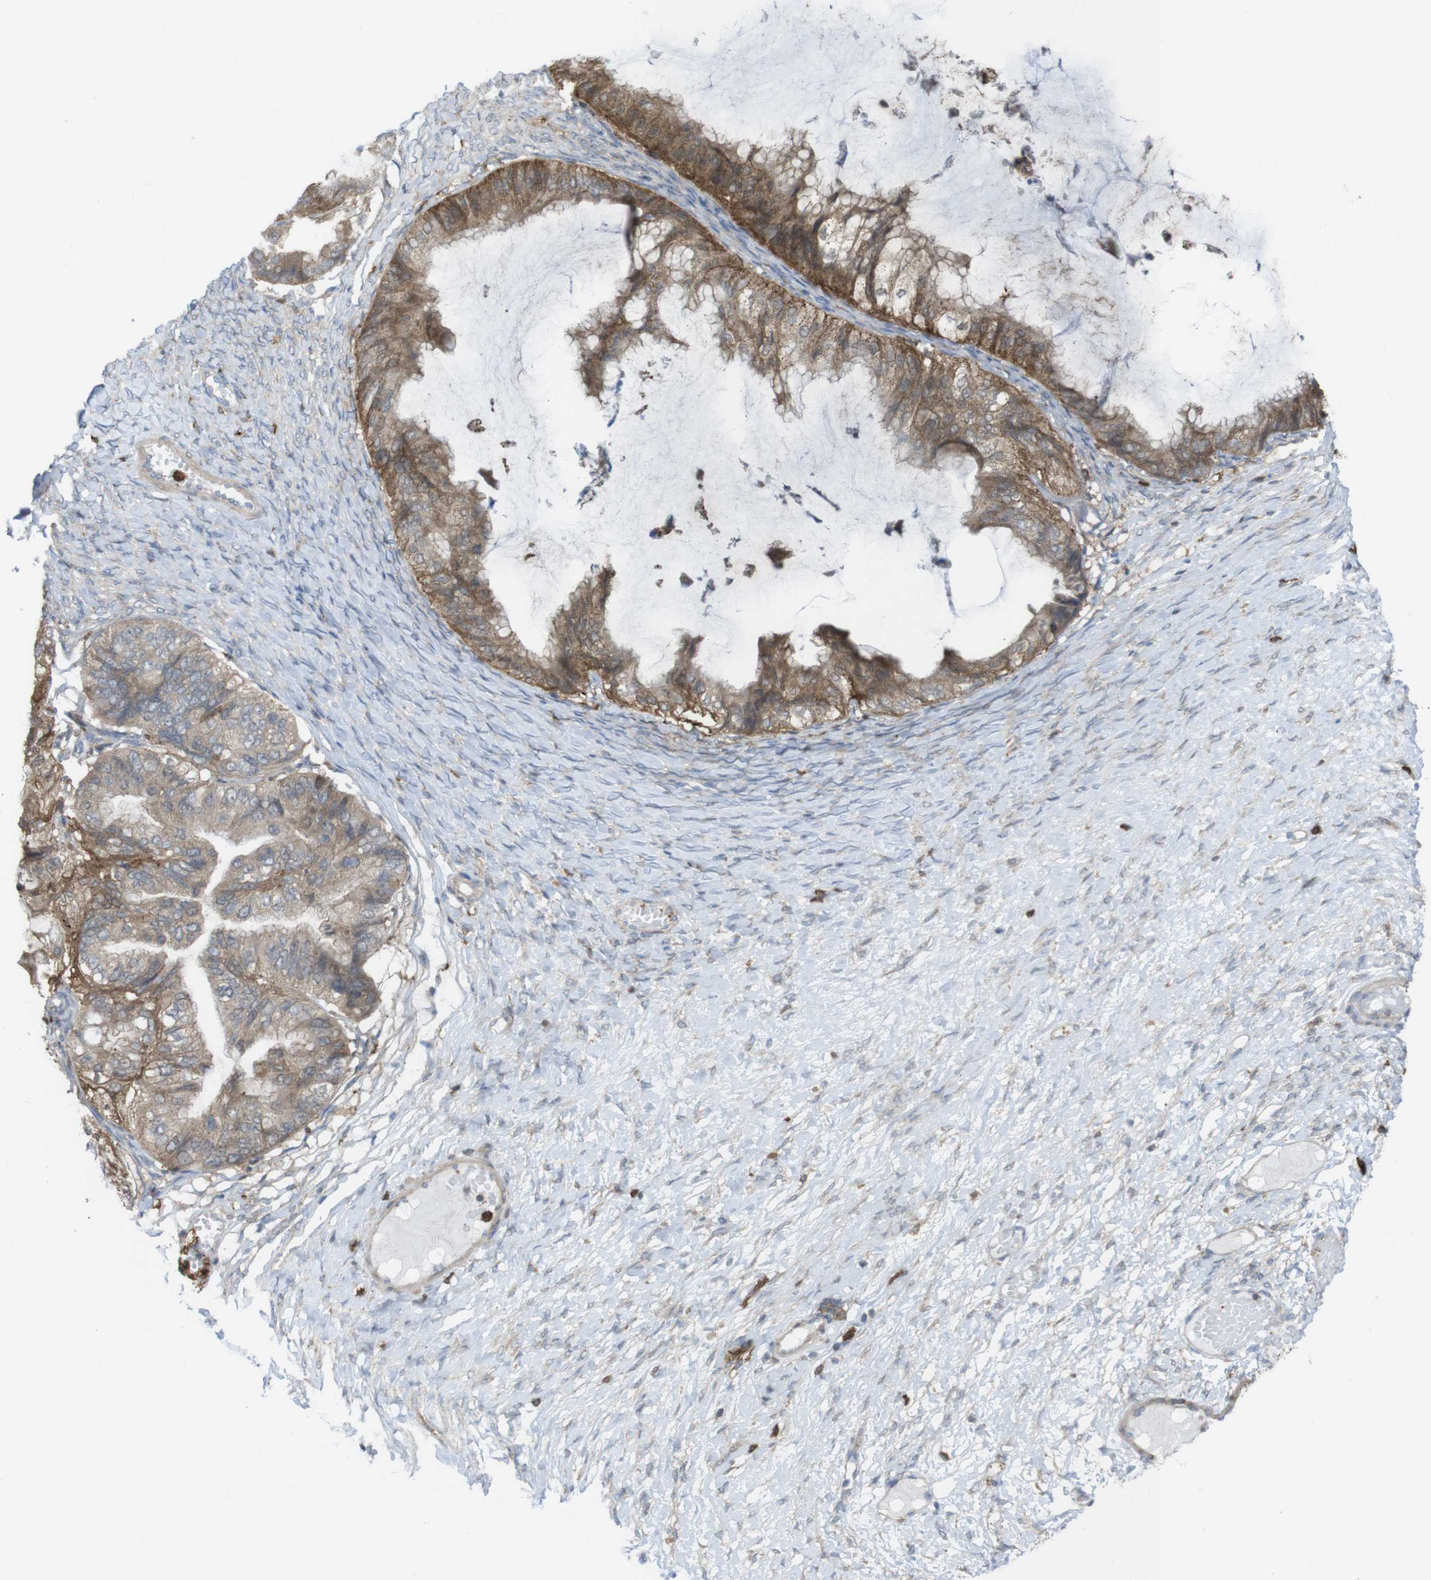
{"staining": {"intensity": "moderate", "quantity": ">75%", "location": "cytoplasmic/membranous"}, "tissue": "ovarian cancer", "cell_type": "Tumor cells", "image_type": "cancer", "snomed": [{"axis": "morphology", "description": "Cystadenocarcinoma, mucinous, NOS"}, {"axis": "topography", "description": "Ovary"}], "caption": "Immunohistochemistry of ovarian cancer (mucinous cystadenocarcinoma) exhibits medium levels of moderate cytoplasmic/membranous staining in approximately >75% of tumor cells.", "gene": "PRKCD", "patient": {"sex": "female", "age": 61}}